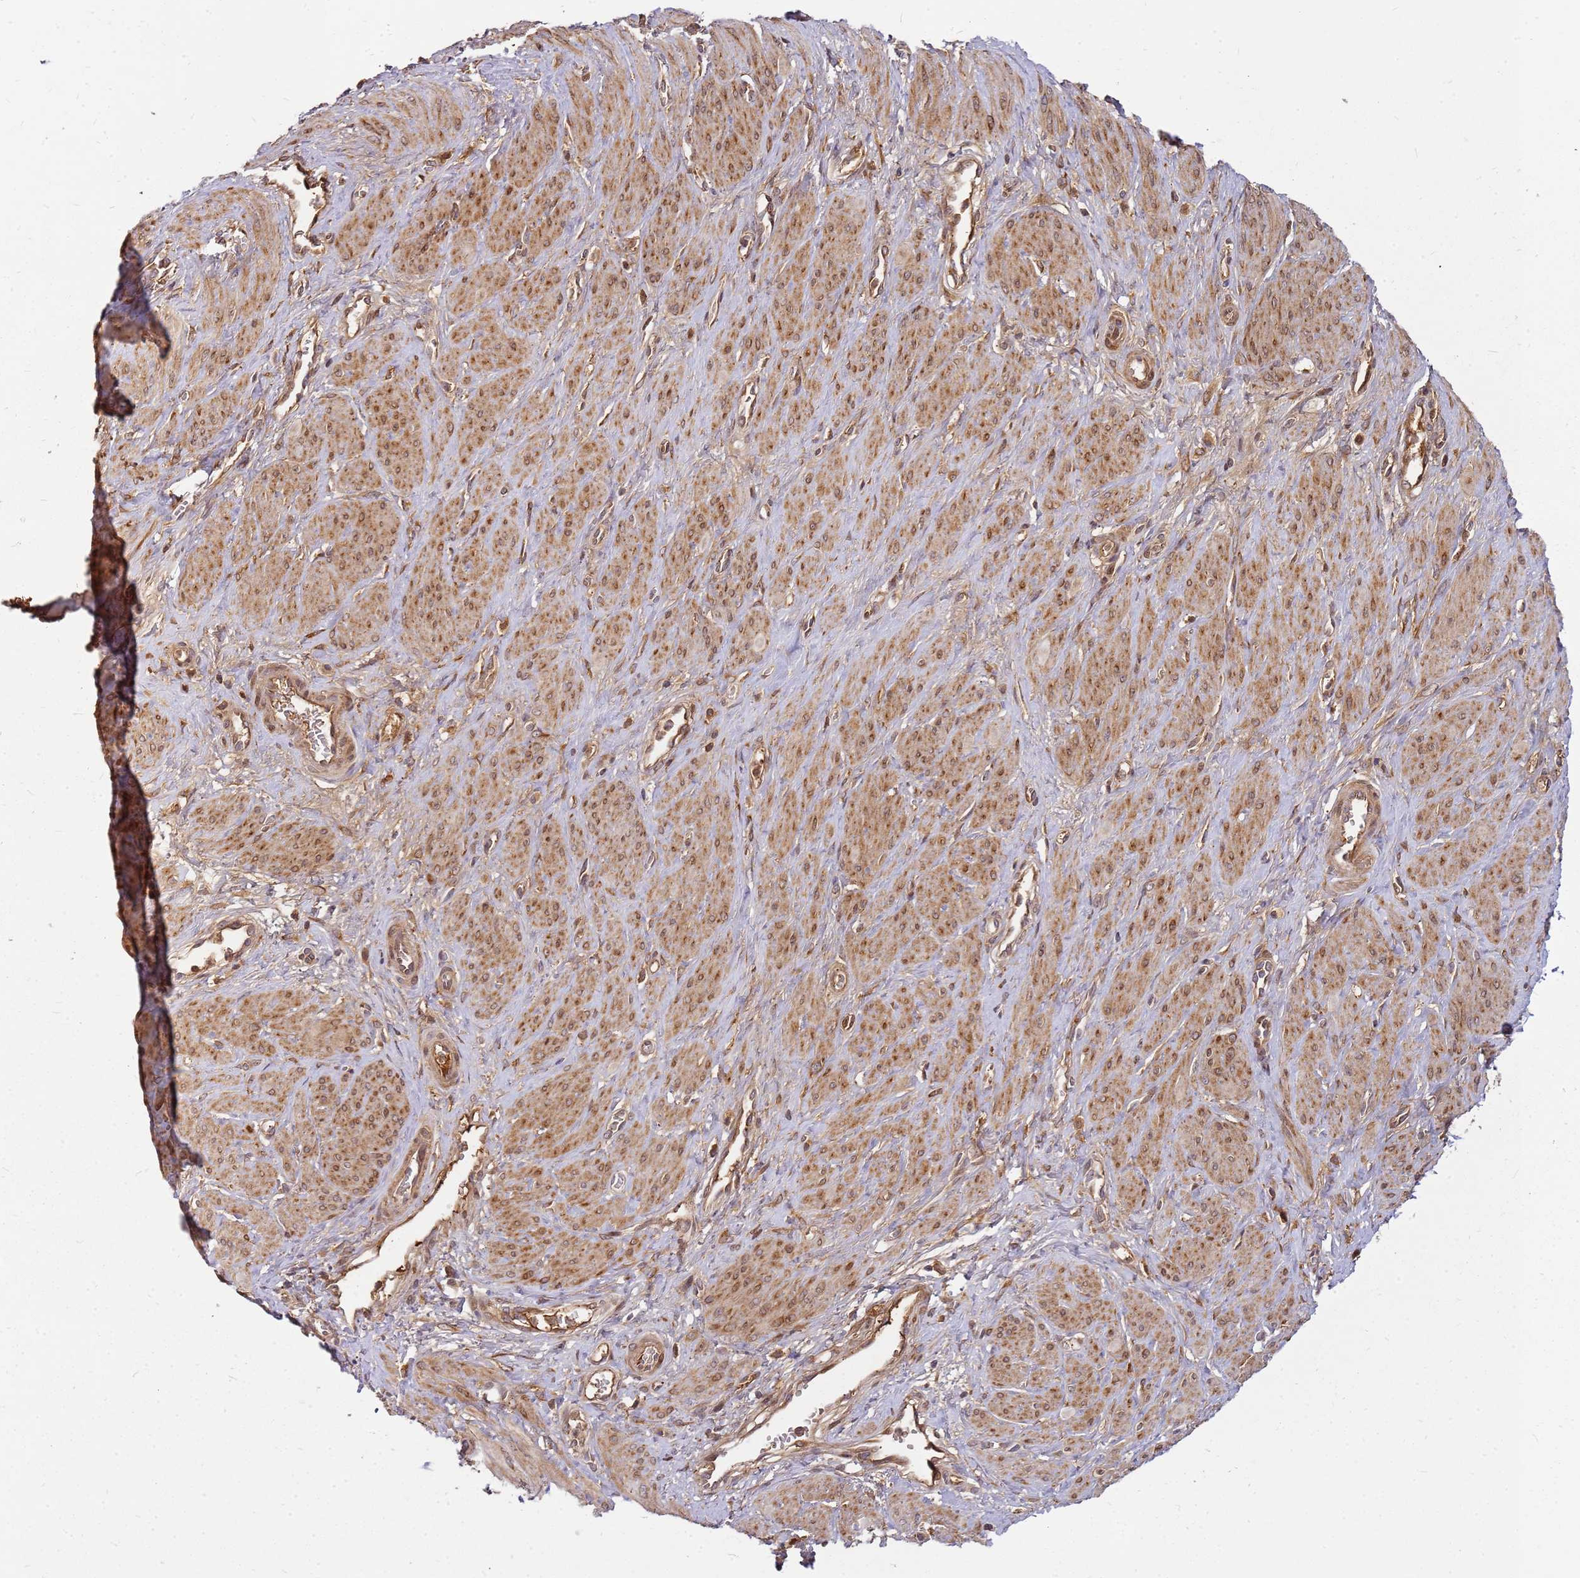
{"staining": {"intensity": "moderate", "quantity": "25%-75%", "location": "cytoplasmic/membranous"}, "tissue": "smooth muscle", "cell_type": "Smooth muscle cells", "image_type": "normal", "snomed": [{"axis": "morphology", "description": "Normal tissue, NOS"}, {"axis": "topography", "description": "Smooth muscle"}, {"axis": "topography", "description": "Uterus"}], "caption": "This is a micrograph of immunohistochemistry (IHC) staining of unremarkable smooth muscle, which shows moderate positivity in the cytoplasmic/membranous of smooth muscle cells.", "gene": "CCDC159", "patient": {"sex": "female", "age": 39}}